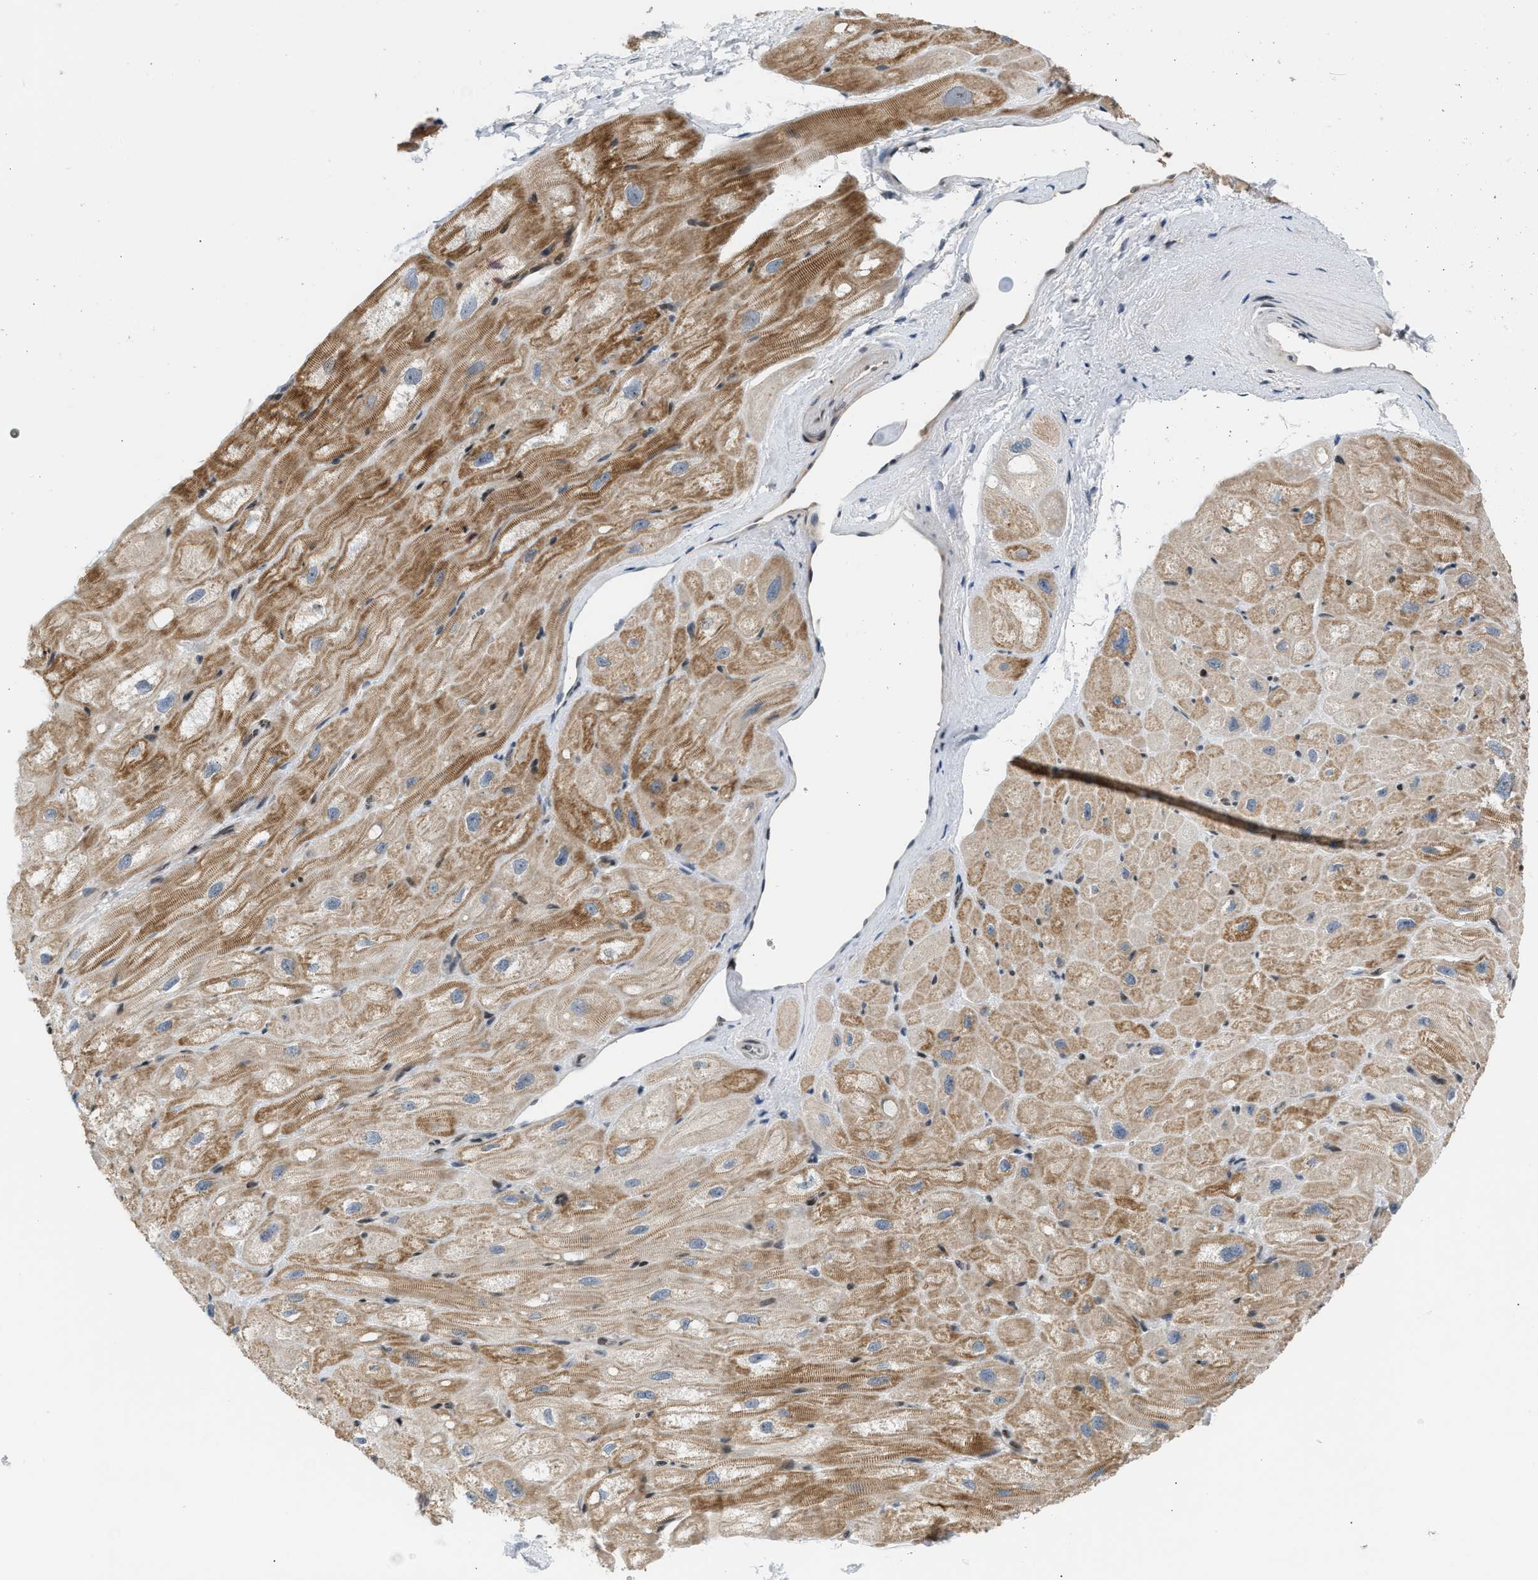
{"staining": {"intensity": "moderate", "quantity": "25%-75%", "location": "cytoplasmic/membranous"}, "tissue": "heart muscle", "cell_type": "Cardiomyocytes", "image_type": "normal", "snomed": [{"axis": "morphology", "description": "Normal tissue, NOS"}, {"axis": "topography", "description": "Heart"}], "caption": "IHC micrograph of benign human heart muscle stained for a protein (brown), which shows medium levels of moderate cytoplasmic/membranous expression in approximately 25%-75% of cardiomyocytes.", "gene": "NPS", "patient": {"sex": "male", "age": 49}}